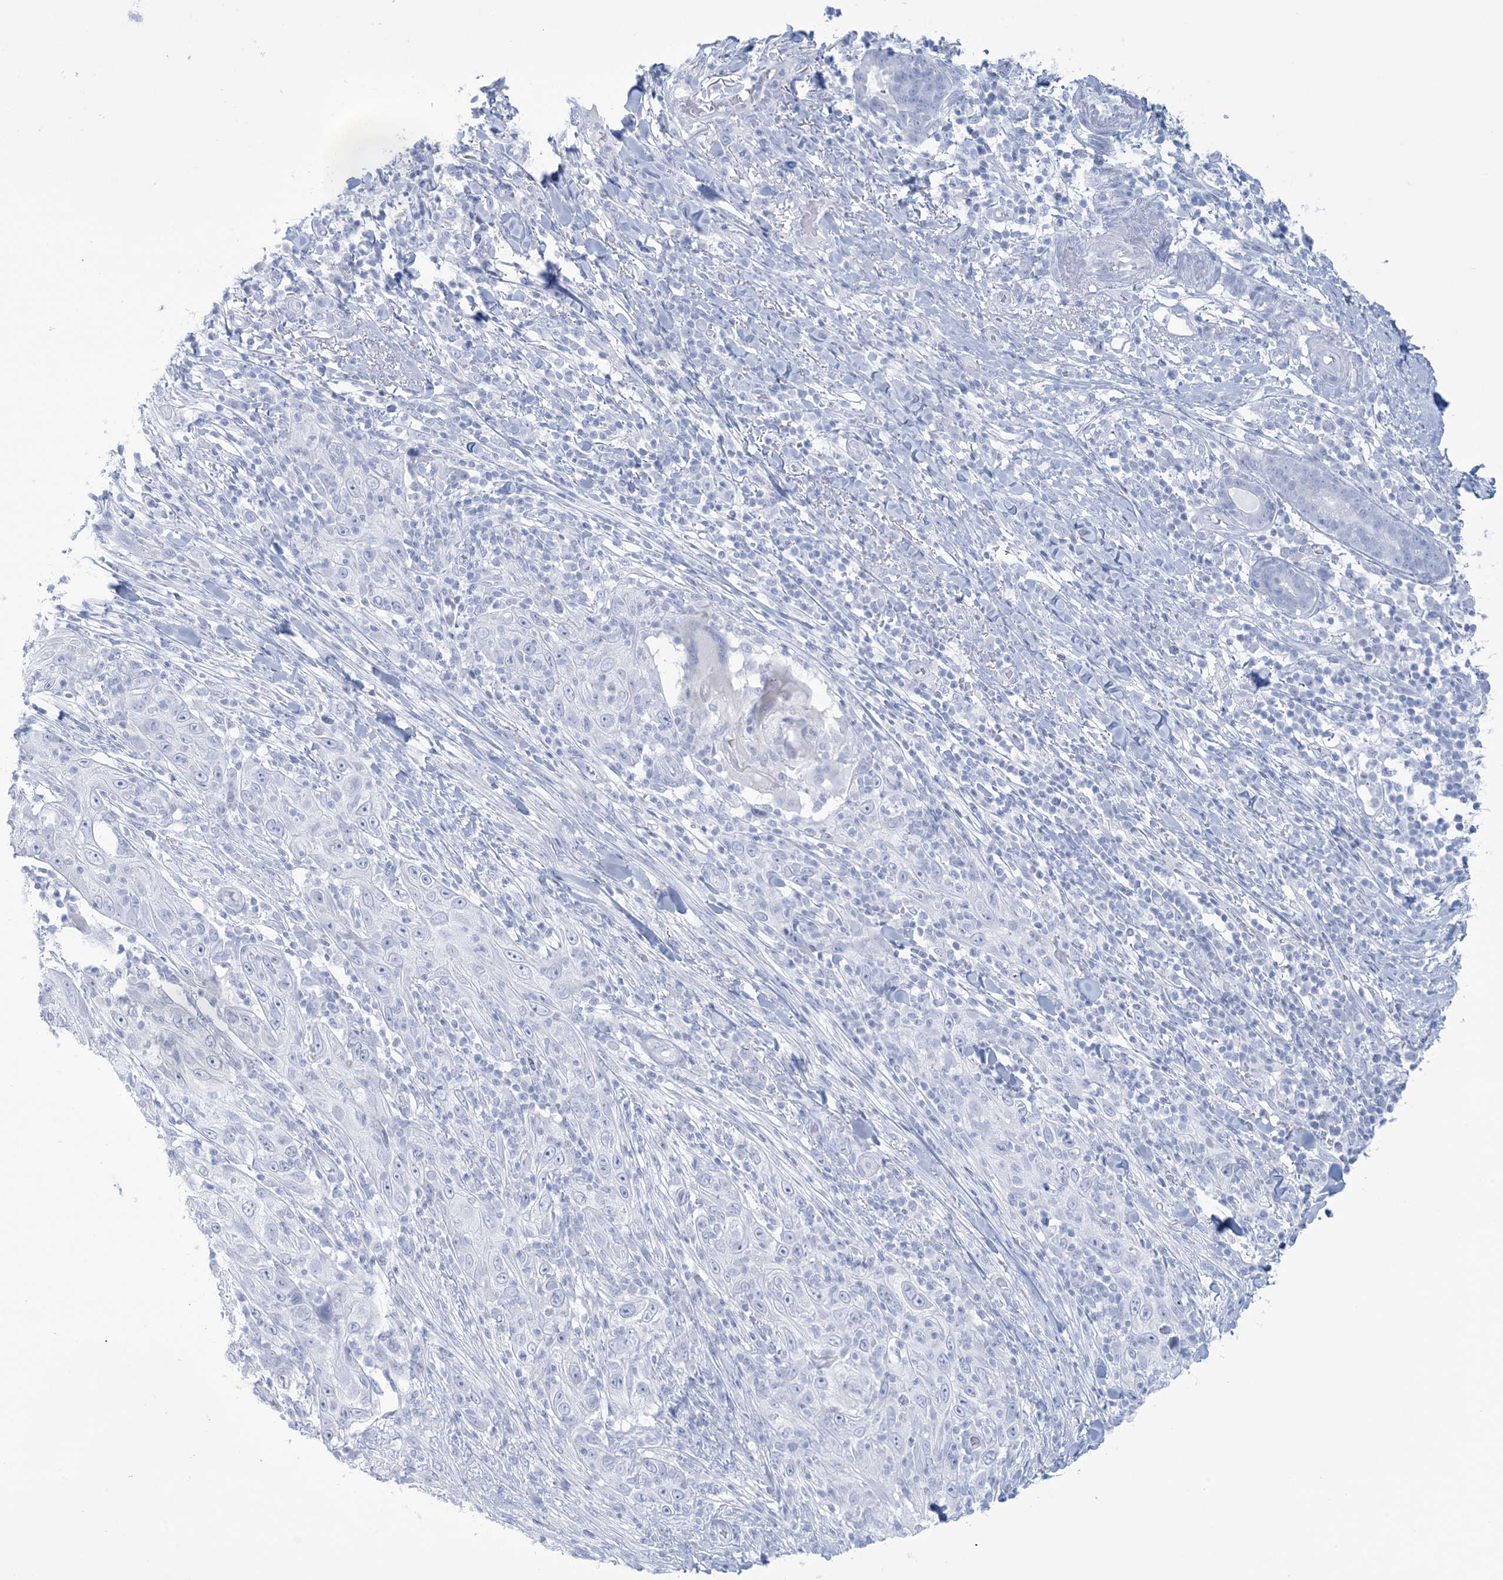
{"staining": {"intensity": "negative", "quantity": "none", "location": "none"}, "tissue": "skin cancer", "cell_type": "Tumor cells", "image_type": "cancer", "snomed": [{"axis": "morphology", "description": "Squamous cell carcinoma, NOS"}, {"axis": "topography", "description": "Skin"}], "caption": "This image is of skin cancer stained with immunohistochemistry (IHC) to label a protein in brown with the nuclei are counter-stained blue. There is no staining in tumor cells.", "gene": "AGXT", "patient": {"sex": "female", "age": 88}}